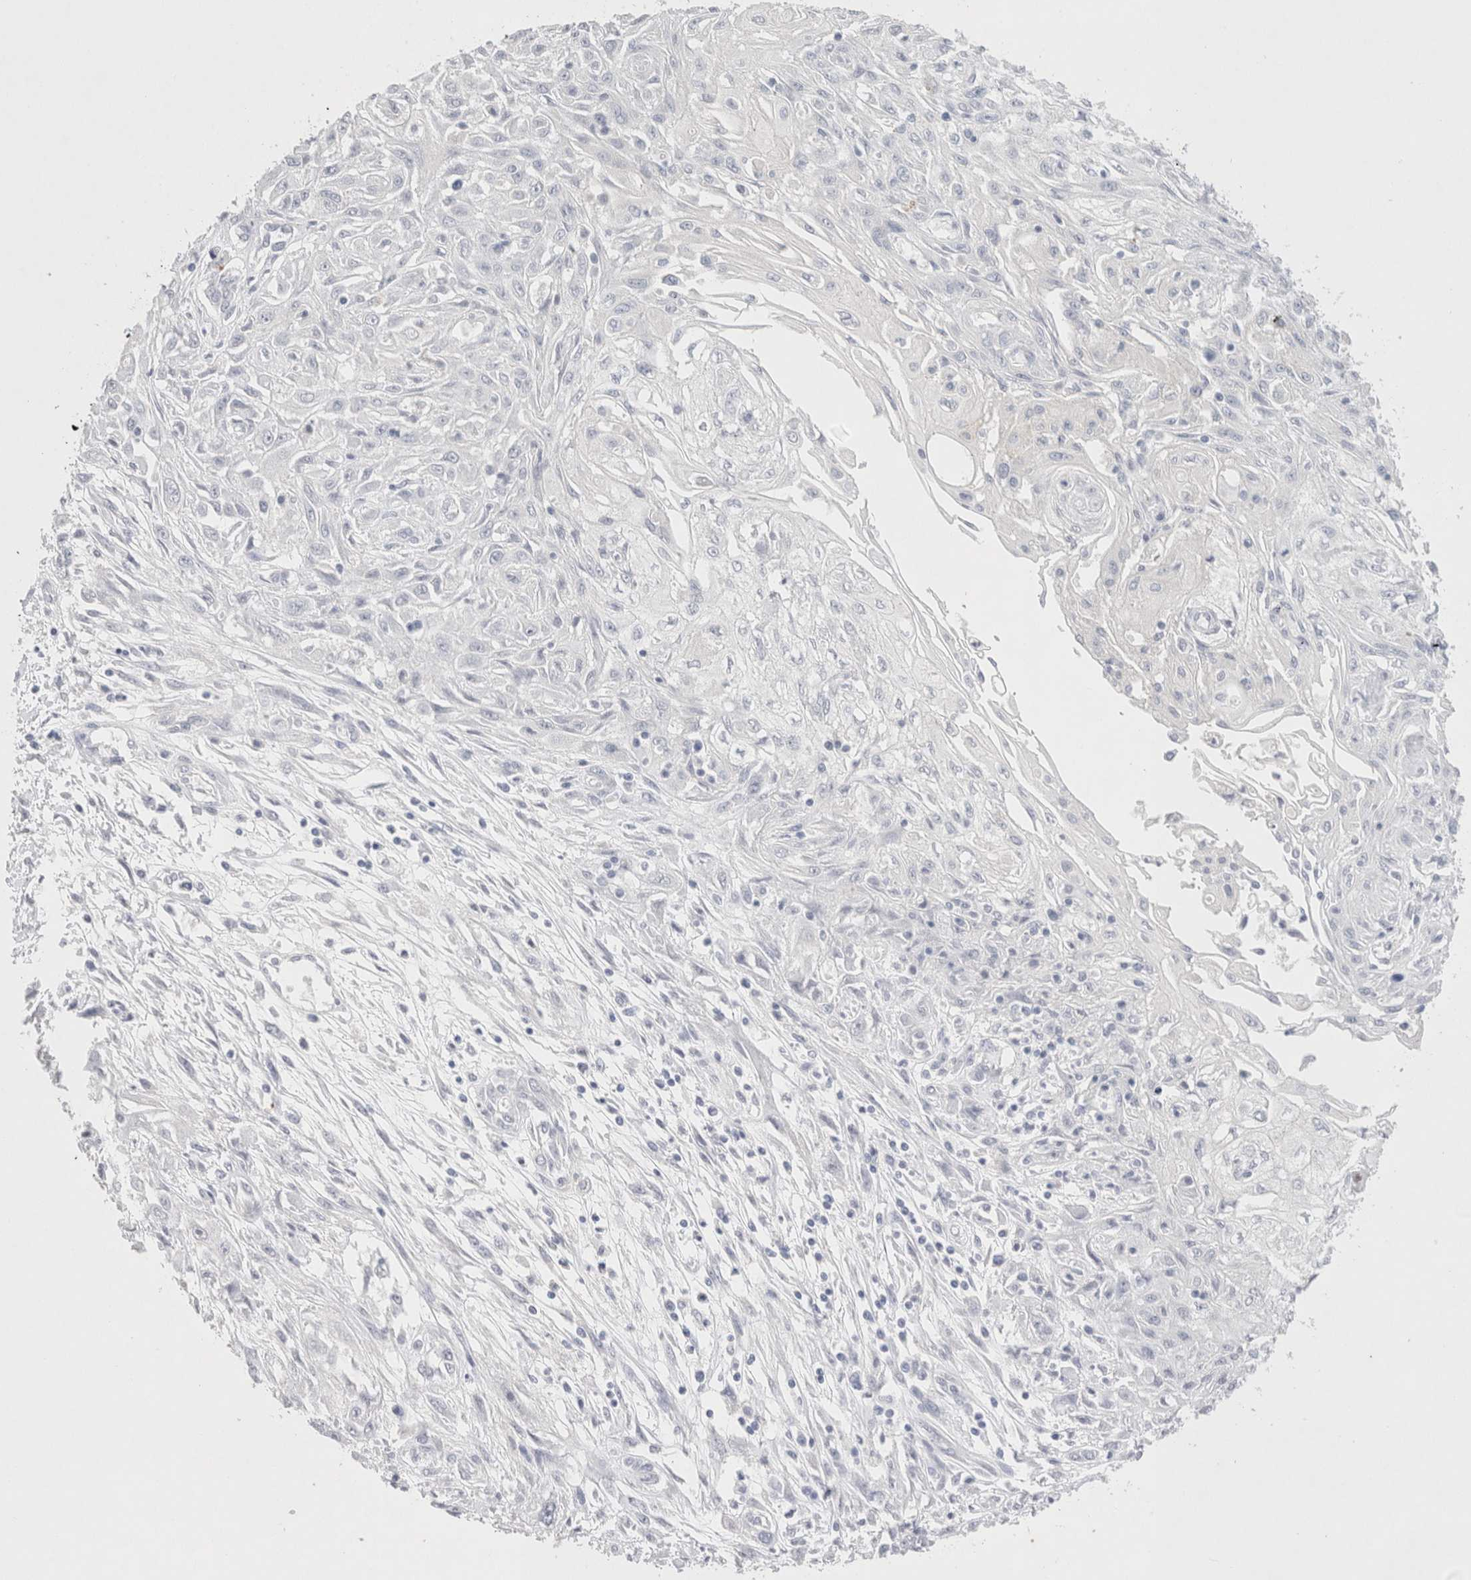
{"staining": {"intensity": "negative", "quantity": "none", "location": "none"}, "tissue": "skin cancer", "cell_type": "Tumor cells", "image_type": "cancer", "snomed": [{"axis": "morphology", "description": "Squamous cell carcinoma, NOS"}, {"axis": "morphology", "description": "Squamous cell carcinoma, metastatic, NOS"}, {"axis": "topography", "description": "Skin"}, {"axis": "topography", "description": "Lymph node"}], "caption": "The micrograph displays no significant staining in tumor cells of skin cancer.", "gene": "EPCAM", "patient": {"sex": "male", "age": 75}}